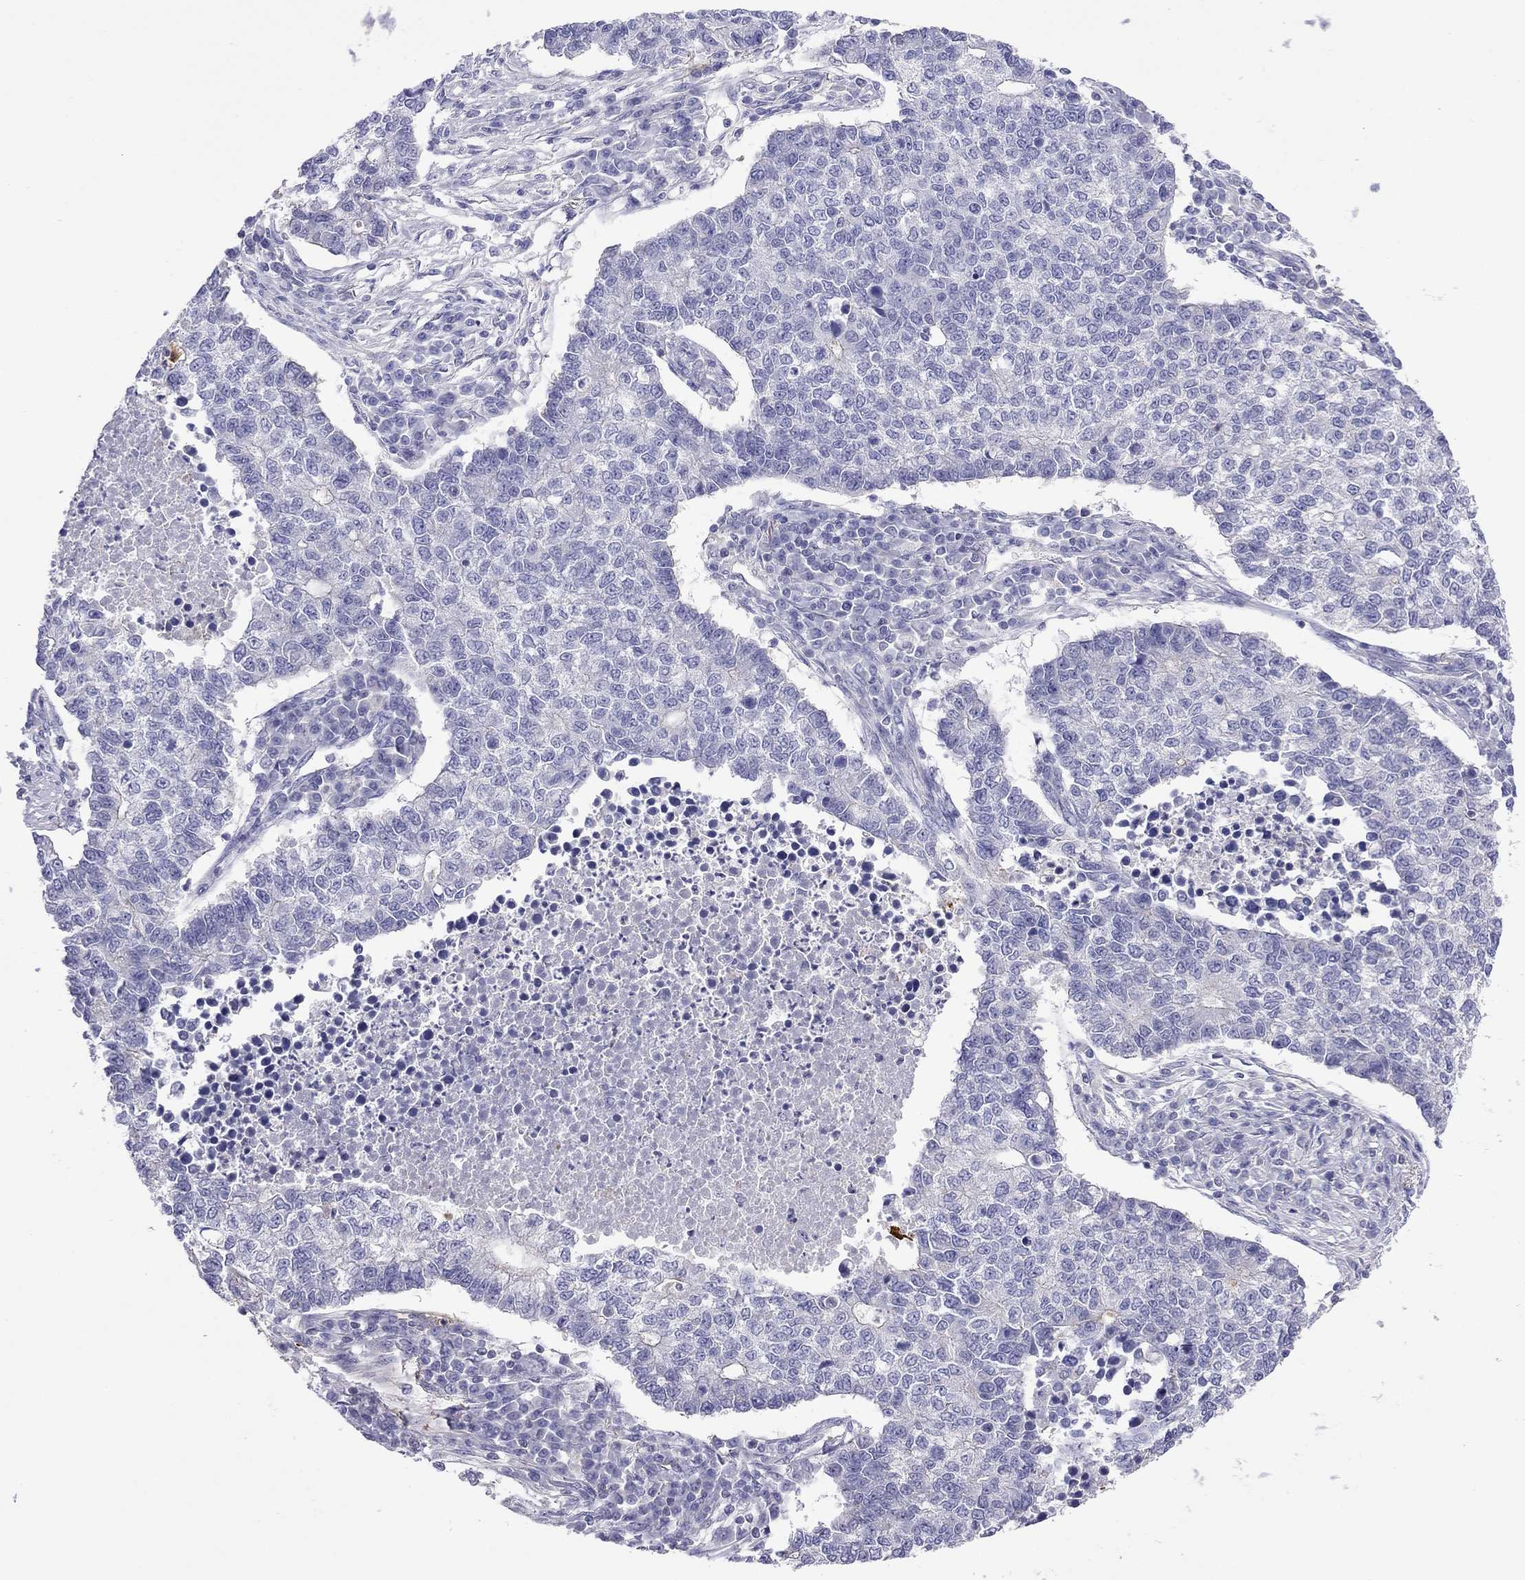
{"staining": {"intensity": "negative", "quantity": "none", "location": "none"}, "tissue": "lung cancer", "cell_type": "Tumor cells", "image_type": "cancer", "snomed": [{"axis": "morphology", "description": "Adenocarcinoma, NOS"}, {"axis": "topography", "description": "Lung"}], "caption": "IHC of lung adenocarcinoma shows no staining in tumor cells.", "gene": "STAR", "patient": {"sex": "male", "age": 57}}